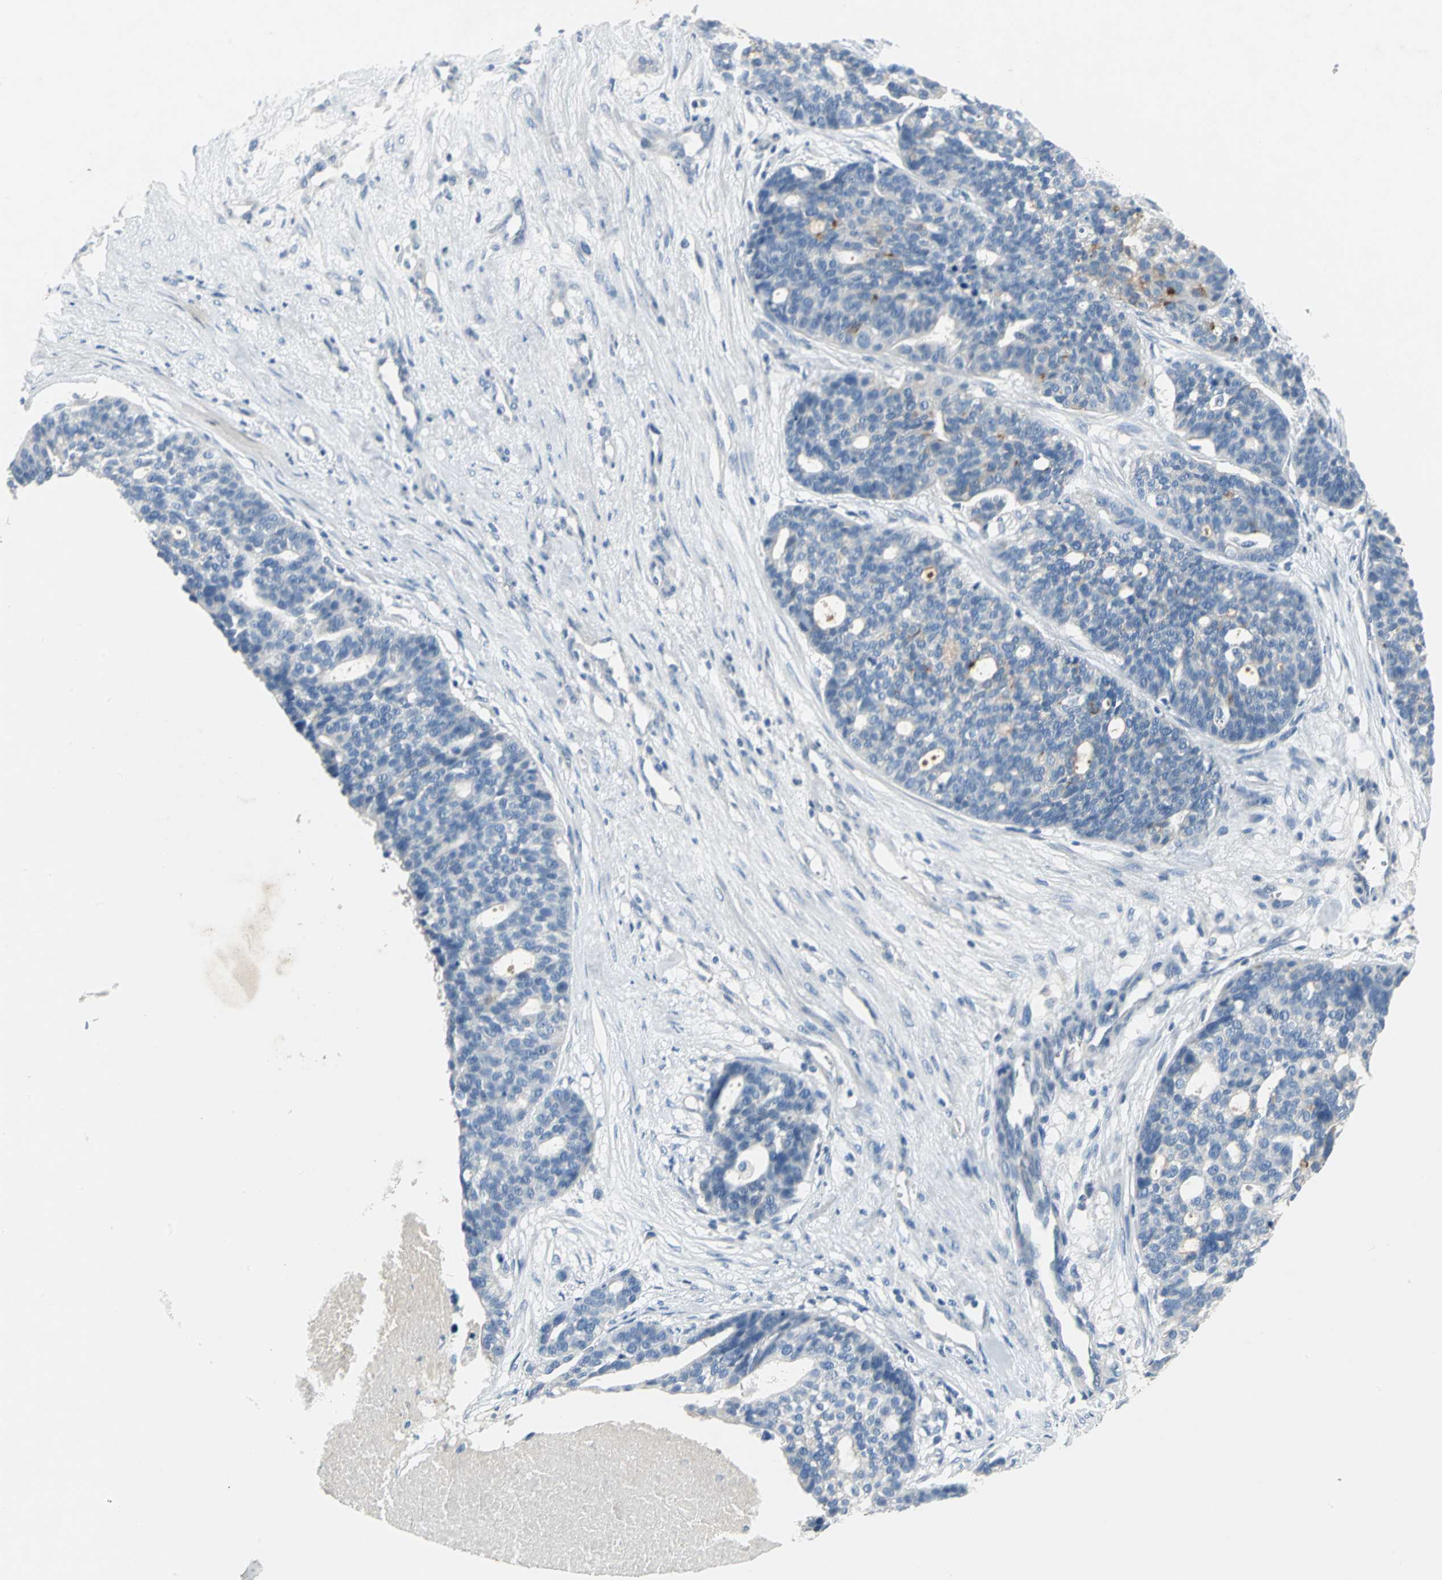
{"staining": {"intensity": "strong", "quantity": "<25%", "location": "cytoplasmic/membranous"}, "tissue": "ovarian cancer", "cell_type": "Tumor cells", "image_type": "cancer", "snomed": [{"axis": "morphology", "description": "Cystadenocarcinoma, serous, NOS"}, {"axis": "topography", "description": "Ovary"}], "caption": "The immunohistochemical stain highlights strong cytoplasmic/membranous positivity in tumor cells of ovarian cancer tissue. The staining is performed using DAB brown chromogen to label protein expression. The nuclei are counter-stained blue using hematoxylin.", "gene": "PTGDS", "patient": {"sex": "female", "age": 59}}